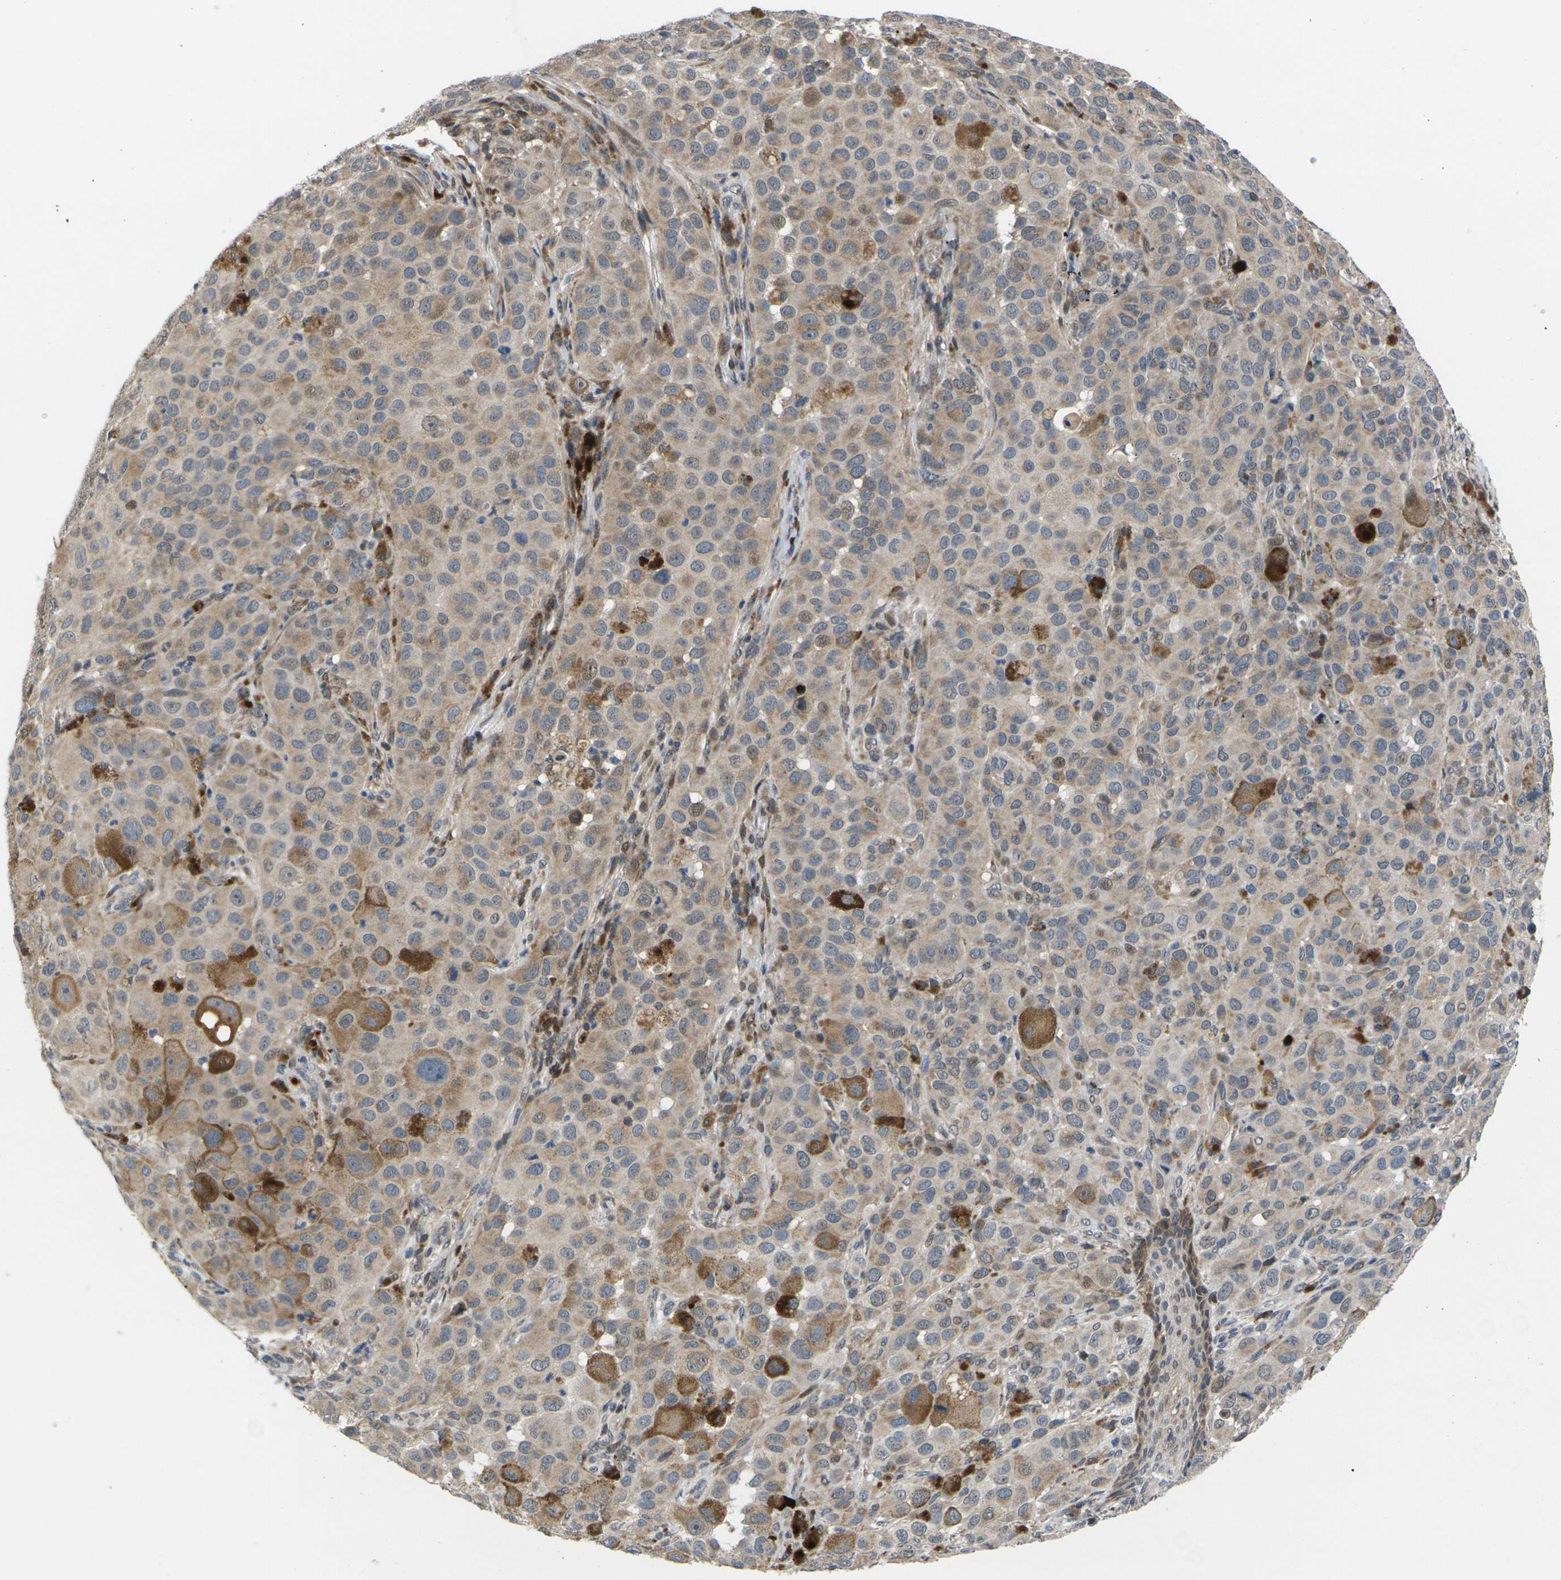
{"staining": {"intensity": "moderate", "quantity": ">75%", "location": "cytoplasmic/membranous"}, "tissue": "melanoma", "cell_type": "Tumor cells", "image_type": "cancer", "snomed": [{"axis": "morphology", "description": "Malignant melanoma, NOS"}, {"axis": "topography", "description": "Skin"}], "caption": "A brown stain labels moderate cytoplasmic/membranous expression of a protein in melanoma tumor cells.", "gene": "RPS6KA3", "patient": {"sex": "male", "age": 96}}